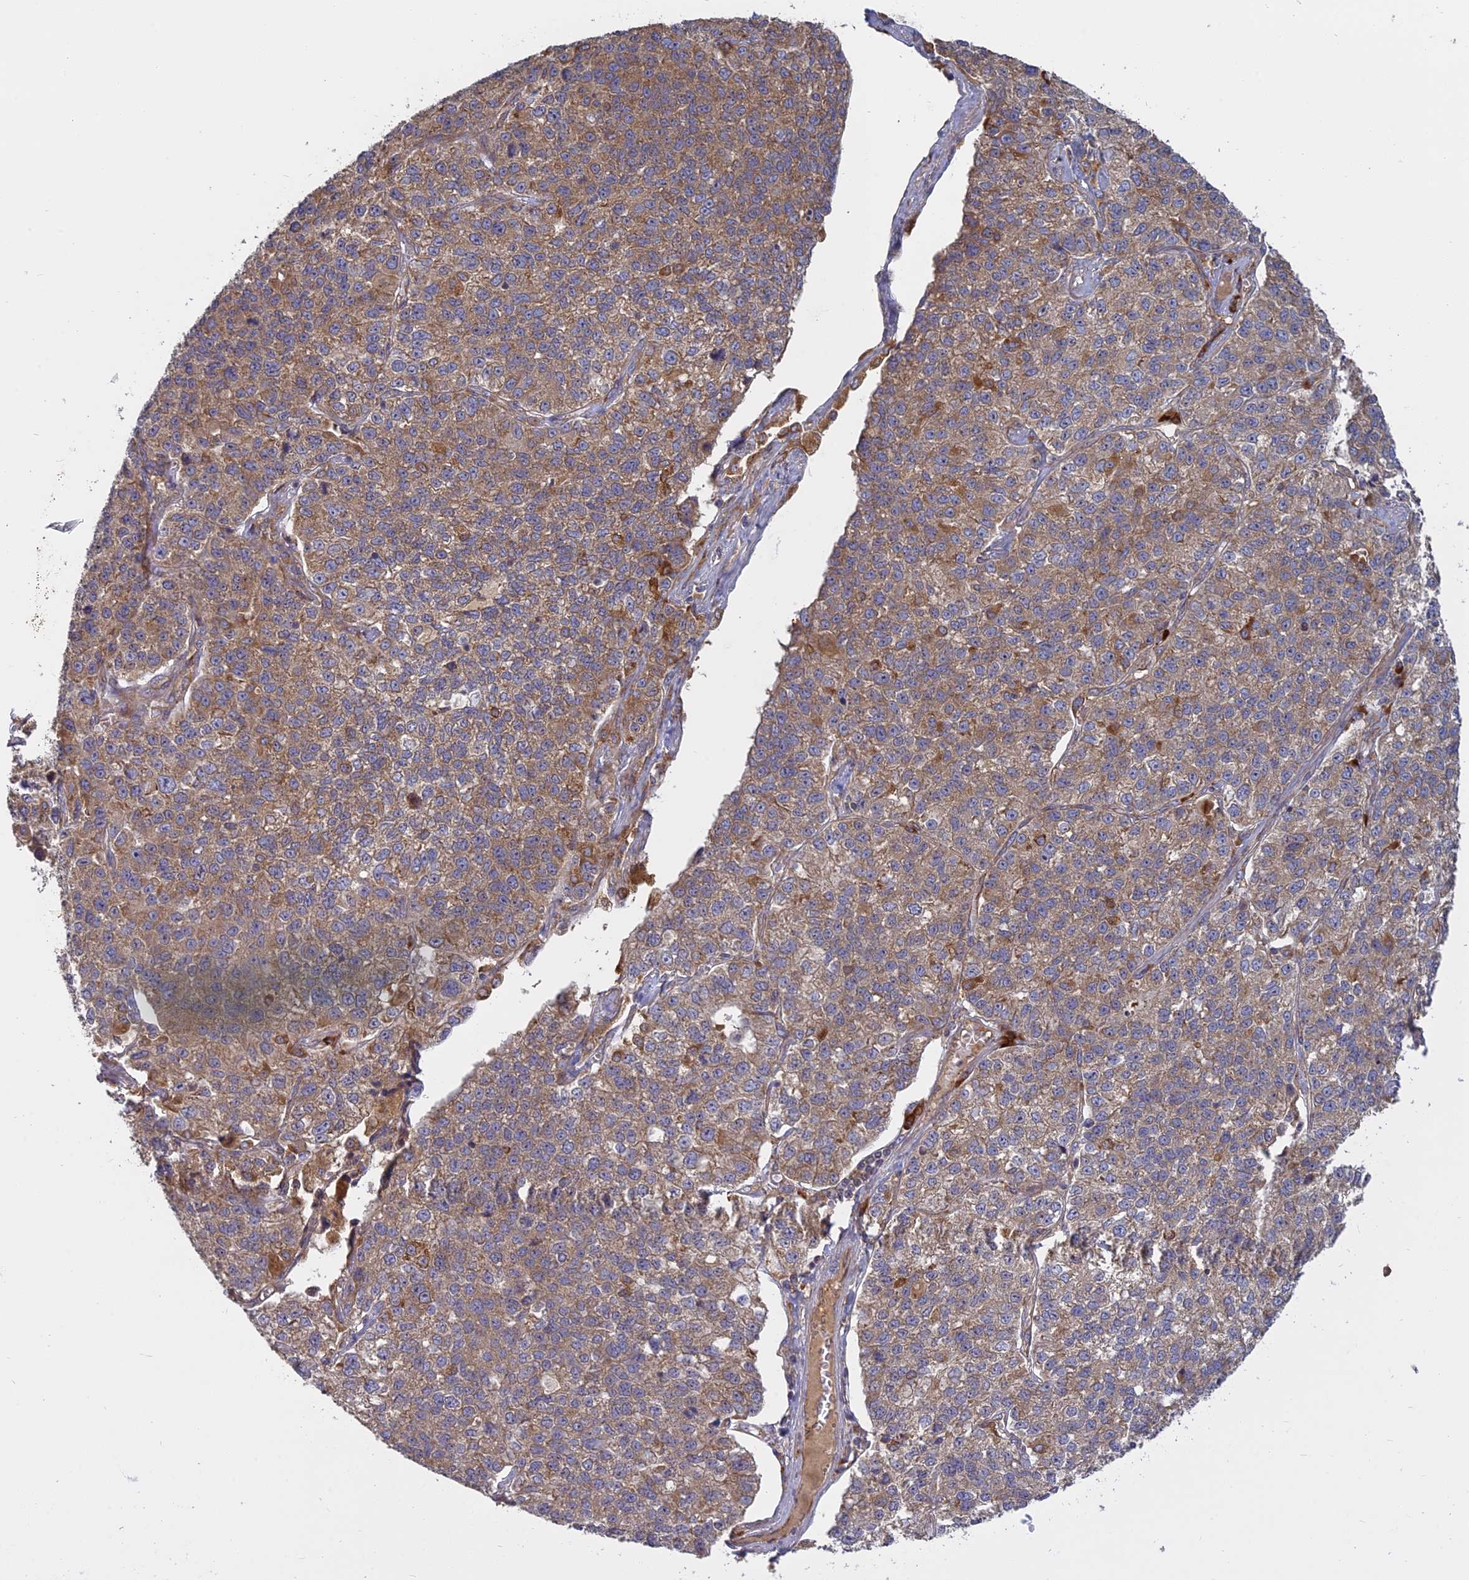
{"staining": {"intensity": "moderate", "quantity": "25%-75%", "location": "cytoplasmic/membranous"}, "tissue": "lung cancer", "cell_type": "Tumor cells", "image_type": "cancer", "snomed": [{"axis": "morphology", "description": "Adenocarcinoma, NOS"}, {"axis": "topography", "description": "Lung"}], "caption": "Protein staining reveals moderate cytoplasmic/membranous staining in approximately 25%-75% of tumor cells in lung cancer (adenocarcinoma).", "gene": "TMEM208", "patient": {"sex": "male", "age": 49}}